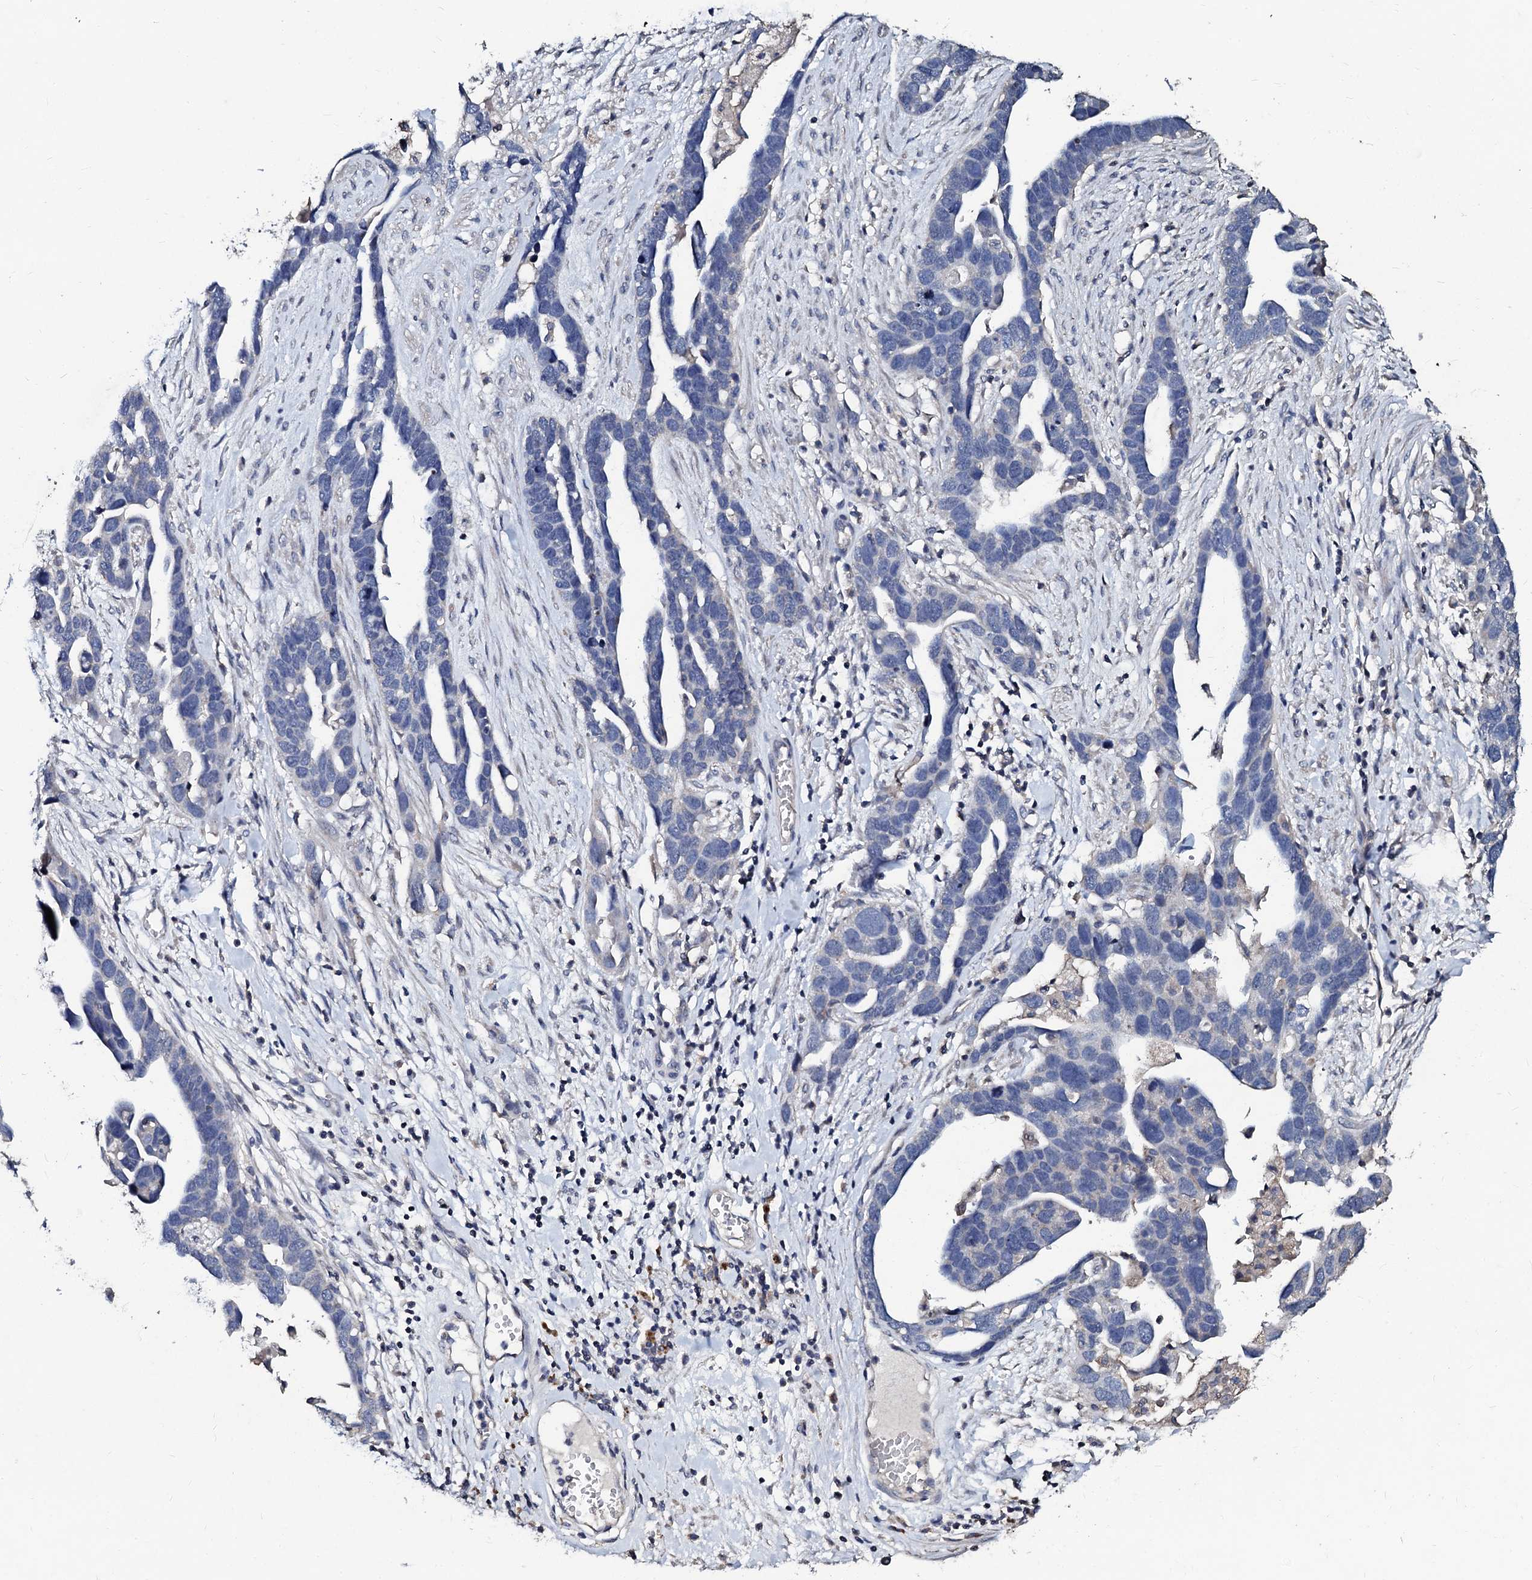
{"staining": {"intensity": "negative", "quantity": "none", "location": "none"}, "tissue": "ovarian cancer", "cell_type": "Tumor cells", "image_type": "cancer", "snomed": [{"axis": "morphology", "description": "Cystadenocarcinoma, serous, NOS"}, {"axis": "topography", "description": "Ovary"}], "caption": "Serous cystadenocarcinoma (ovarian) was stained to show a protein in brown. There is no significant expression in tumor cells.", "gene": "SLC37A4", "patient": {"sex": "female", "age": 54}}